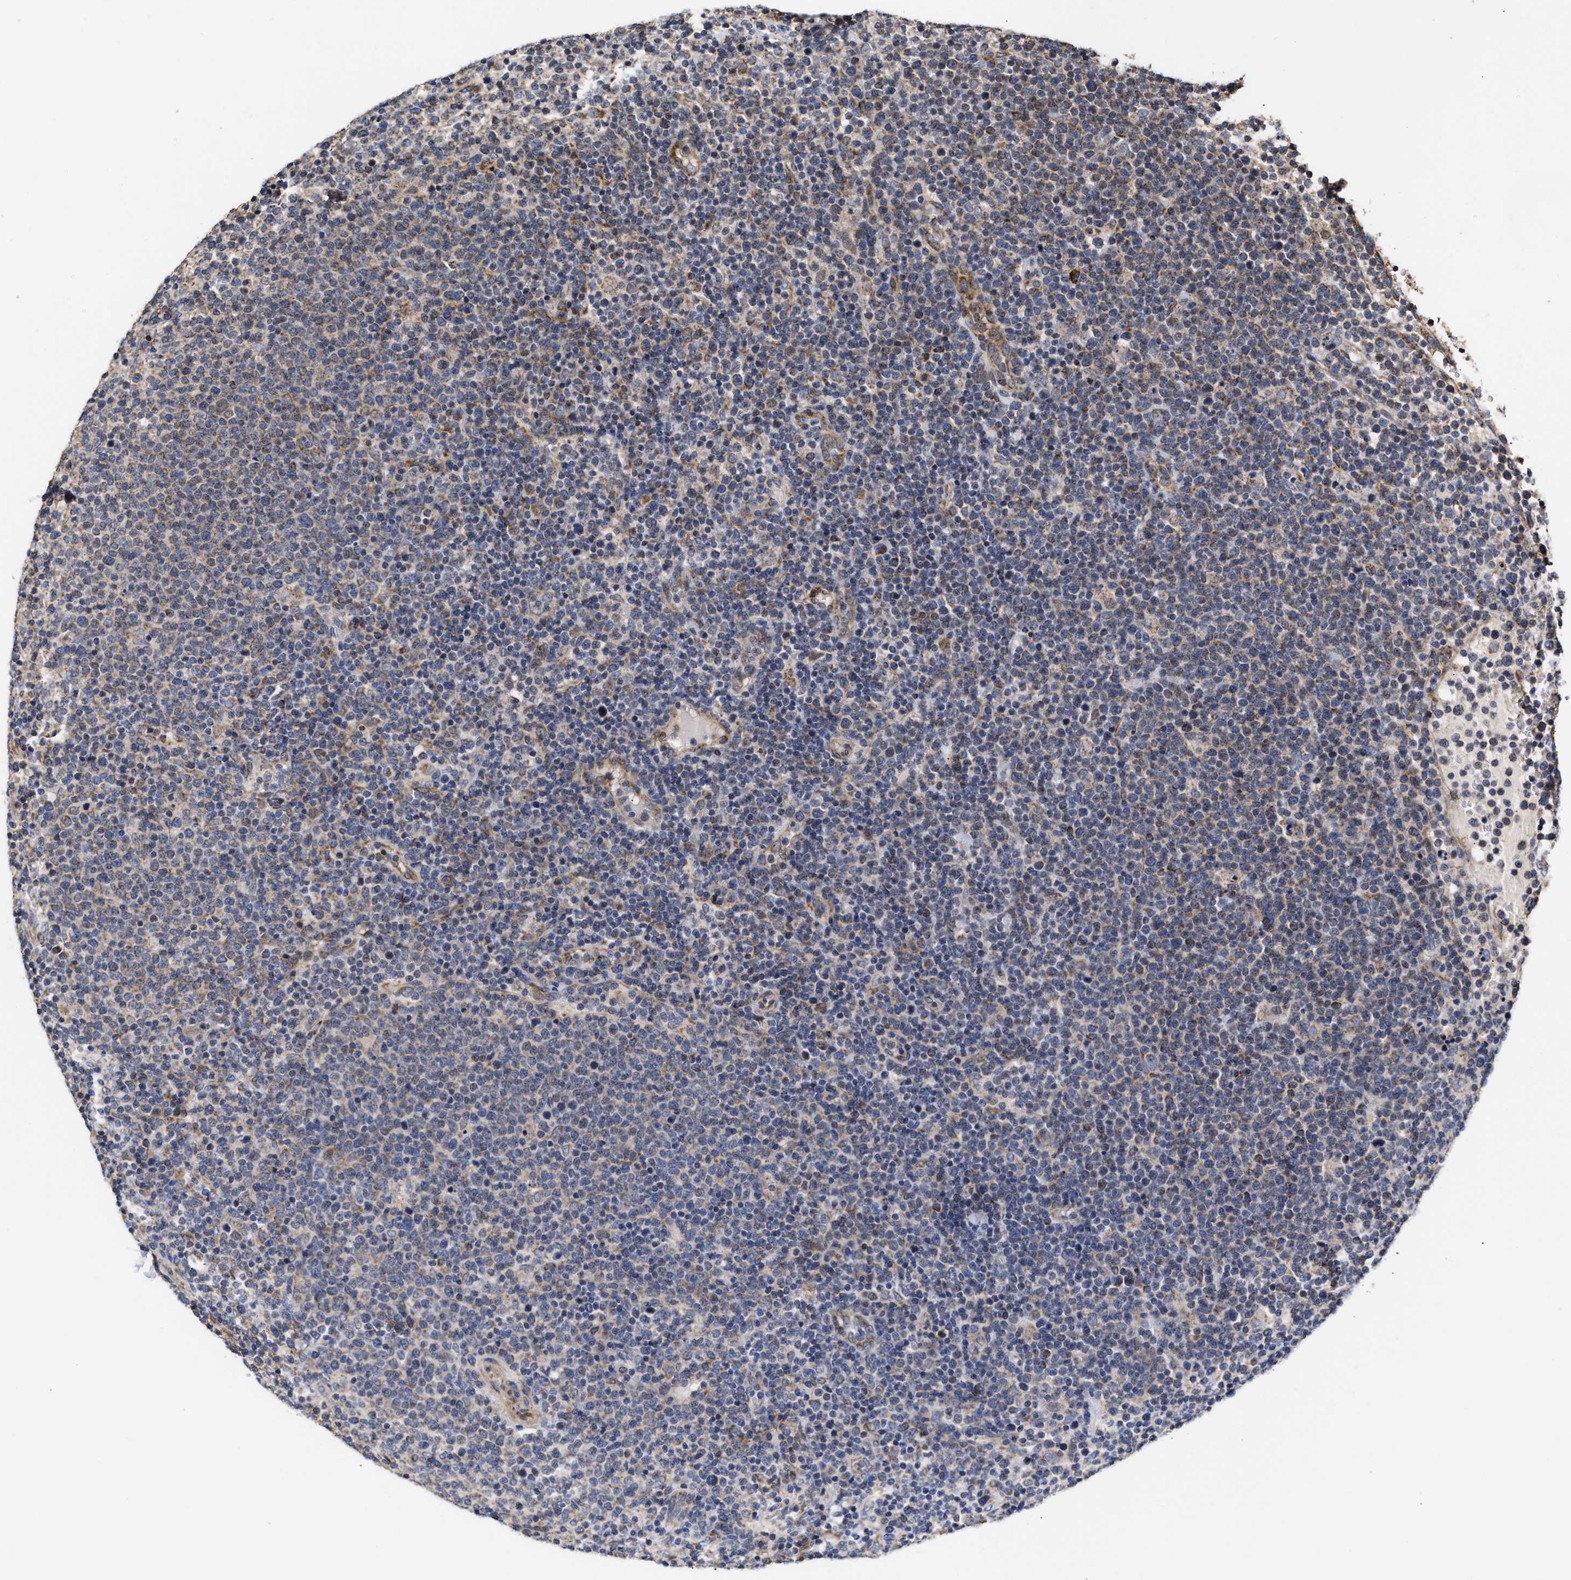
{"staining": {"intensity": "moderate", "quantity": "25%-75%", "location": "cytoplasmic/membranous"}, "tissue": "lymphoma", "cell_type": "Tumor cells", "image_type": "cancer", "snomed": [{"axis": "morphology", "description": "Malignant lymphoma, non-Hodgkin's type, High grade"}, {"axis": "topography", "description": "Lymph node"}], "caption": "IHC (DAB (3,3'-diaminobenzidine)) staining of human lymphoma shows moderate cytoplasmic/membranous protein positivity in approximately 25%-75% of tumor cells. The staining was performed using DAB (3,3'-diaminobenzidine) to visualize the protein expression in brown, while the nuclei were stained in blue with hematoxylin (Magnification: 20x).", "gene": "MALSU1", "patient": {"sex": "male", "age": 61}}